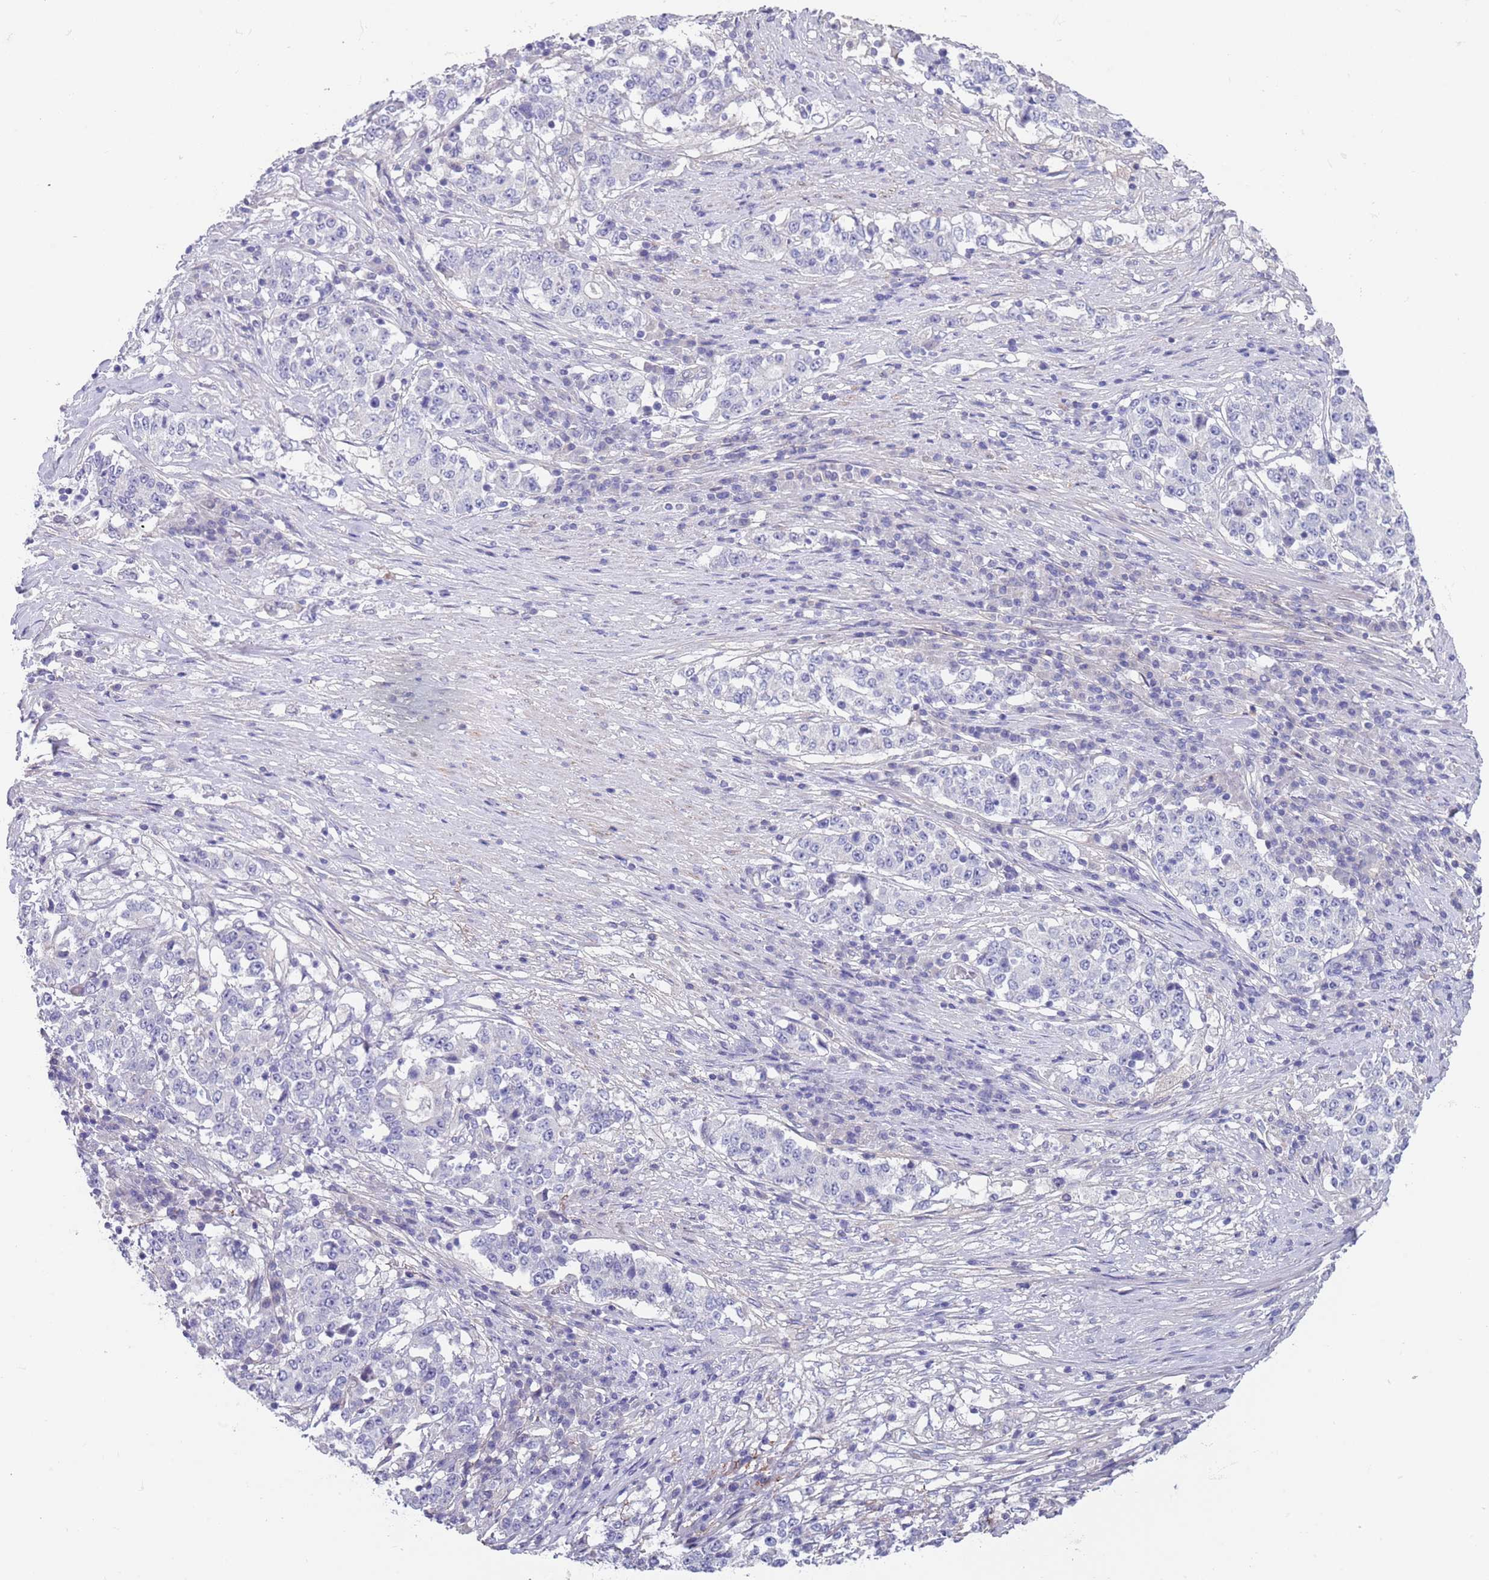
{"staining": {"intensity": "negative", "quantity": "none", "location": "none"}, "tissue": "stomach cancer", "cell_type": "Tumor cells", "image_type": "cancer", "snomed": [{"axis": "morphology", "description": "Adenocarcinoma, NOS"}, {"axis": "topography", "description": "Stomach"}], "caption": "Photomicrograph shows no significant protein expression in tumor cells of stomach cancer (adenocarcinoma).", "gene": "RNF169", "patient": {"sex": "male", "age": 59}}